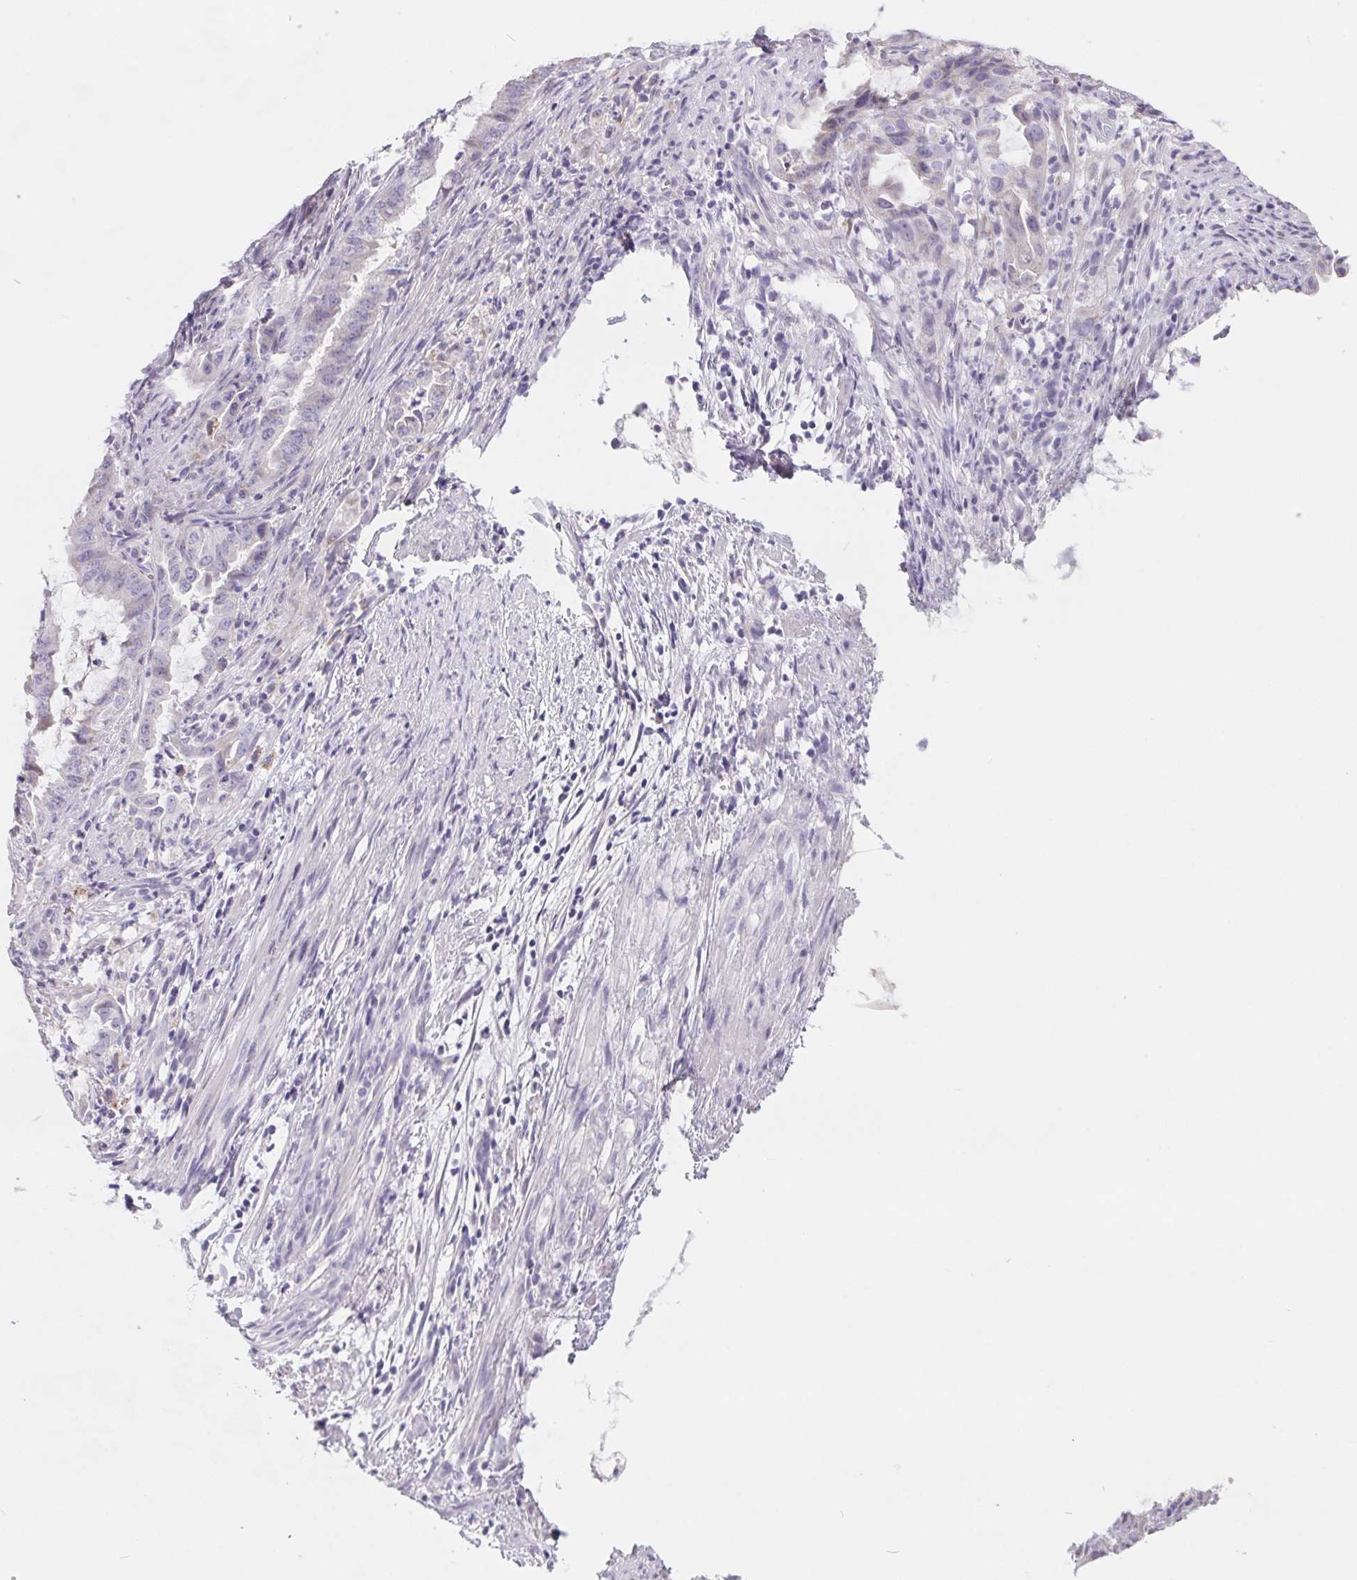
{"staining": {"intensity": "negative", "quantity": "none", "location": "none"}, "tissue": "endometrial cancer", "cell_type": "Tumor cells", "image_type": "cancer", "snomed": [{"axis": "morphology", "description": "Adenocarcinoma, NOS"}, {"axis": "topography", "description": "Endometrium"}], "caption": "This is a image of immunohistochemistry staining of endometrial adenocarcinoma, which shows no positivity in tumor cells.", "gene": "FDX1", "patient": {"sex": "female", "age": 51}}